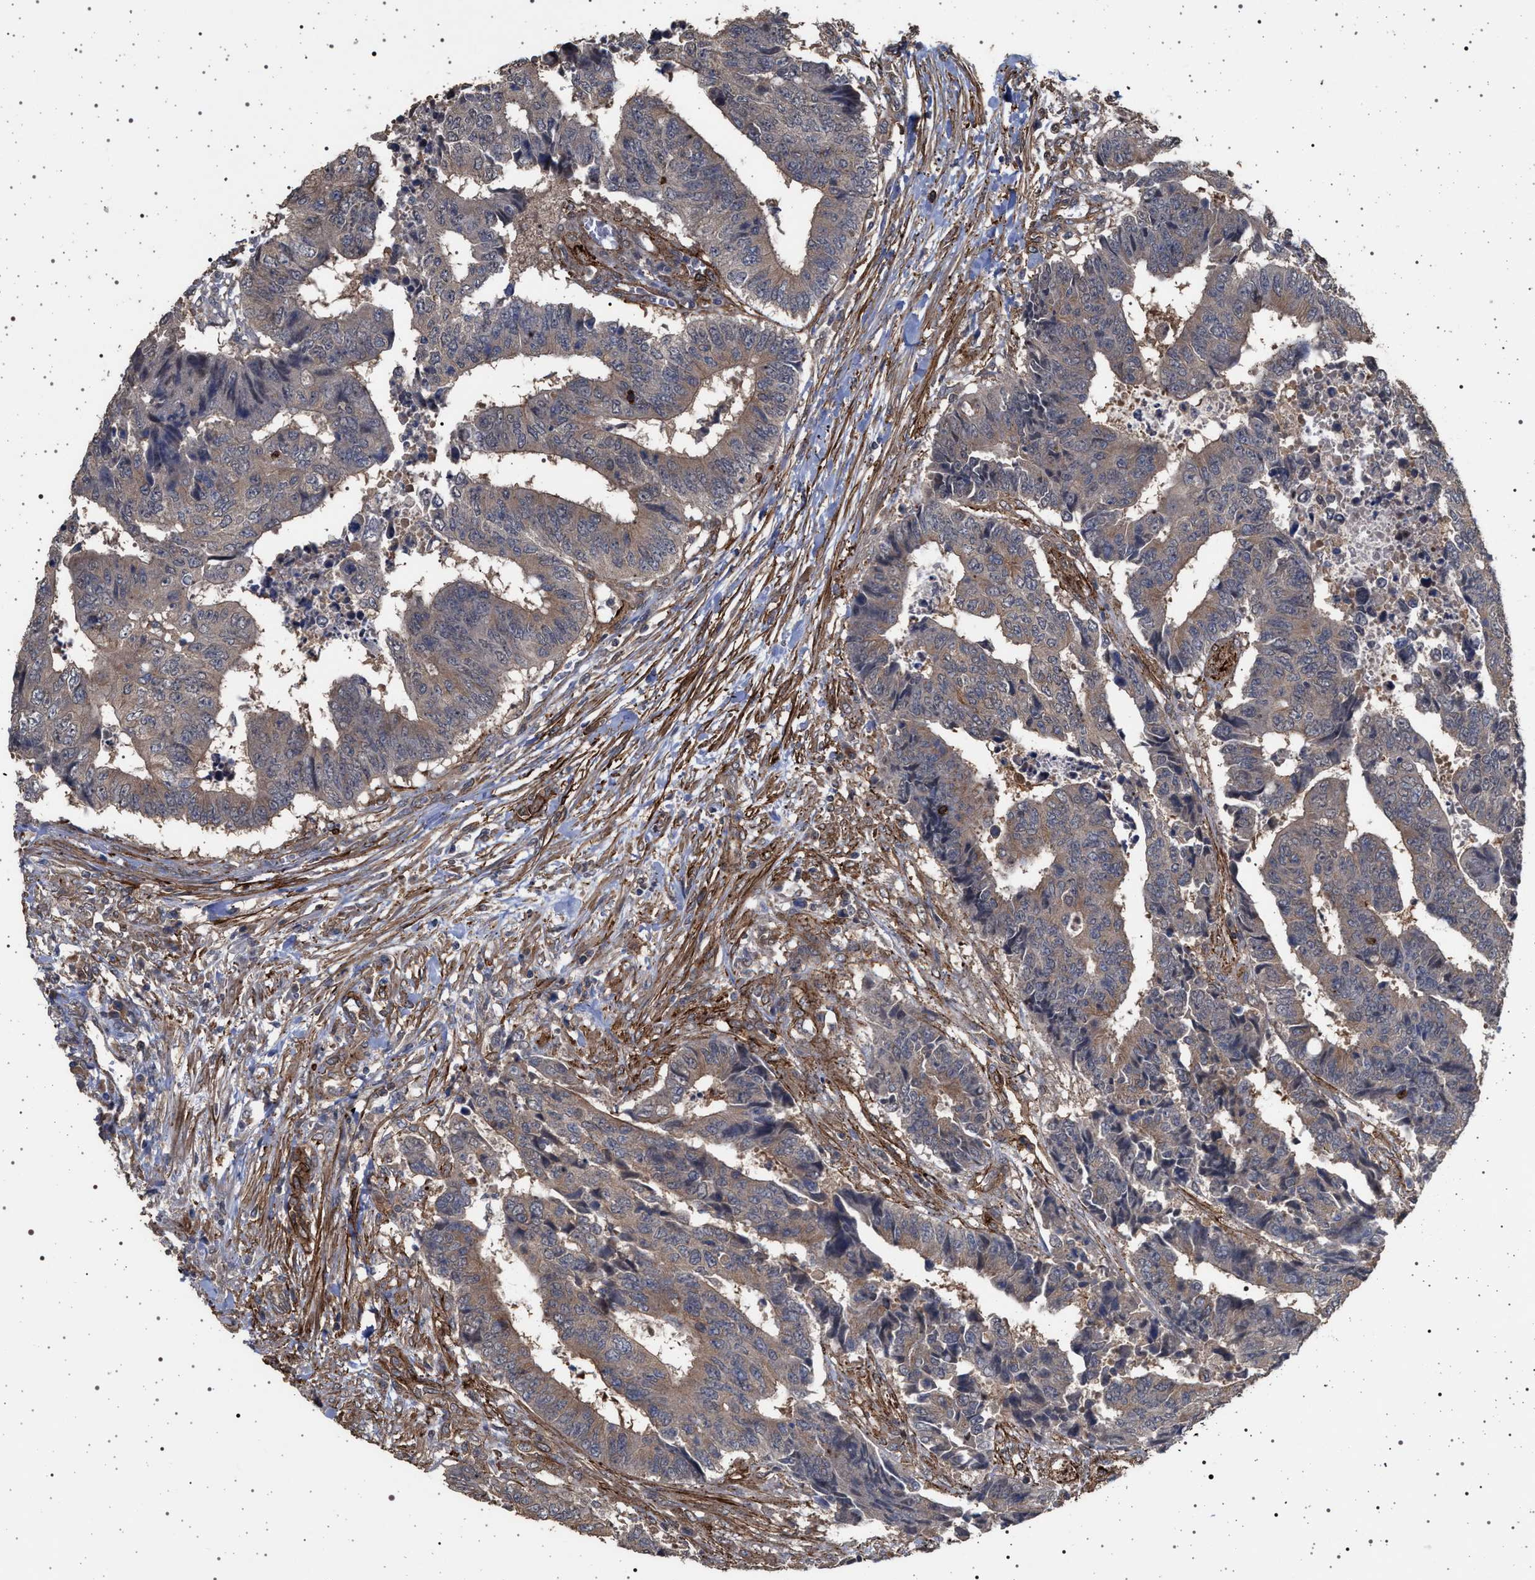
{"staining": {"intensity": "weak", "quantity": ">75%", "location": "cytoplasmic/membranous"}, "tissue": "colorectal cancer", "cell_type": "Tumor cells", "image_type": "cancer", "snomed": [{"axis": "morphology", "description": "Adenocarcinoma, NOS"}, {"axis": "topography", "description": "Rectum"}], "caption": "Immunohistochemistry (IHC) of colorectal cancer reveals low levels of weak cytoplasmic/membranous staining in approximately >75% of tumor cells. The protein of interest is shown in brown color, while the nuclei are stained blue.", "gene": "IFT20", "patient": {"sex": "male", "age": 84}}